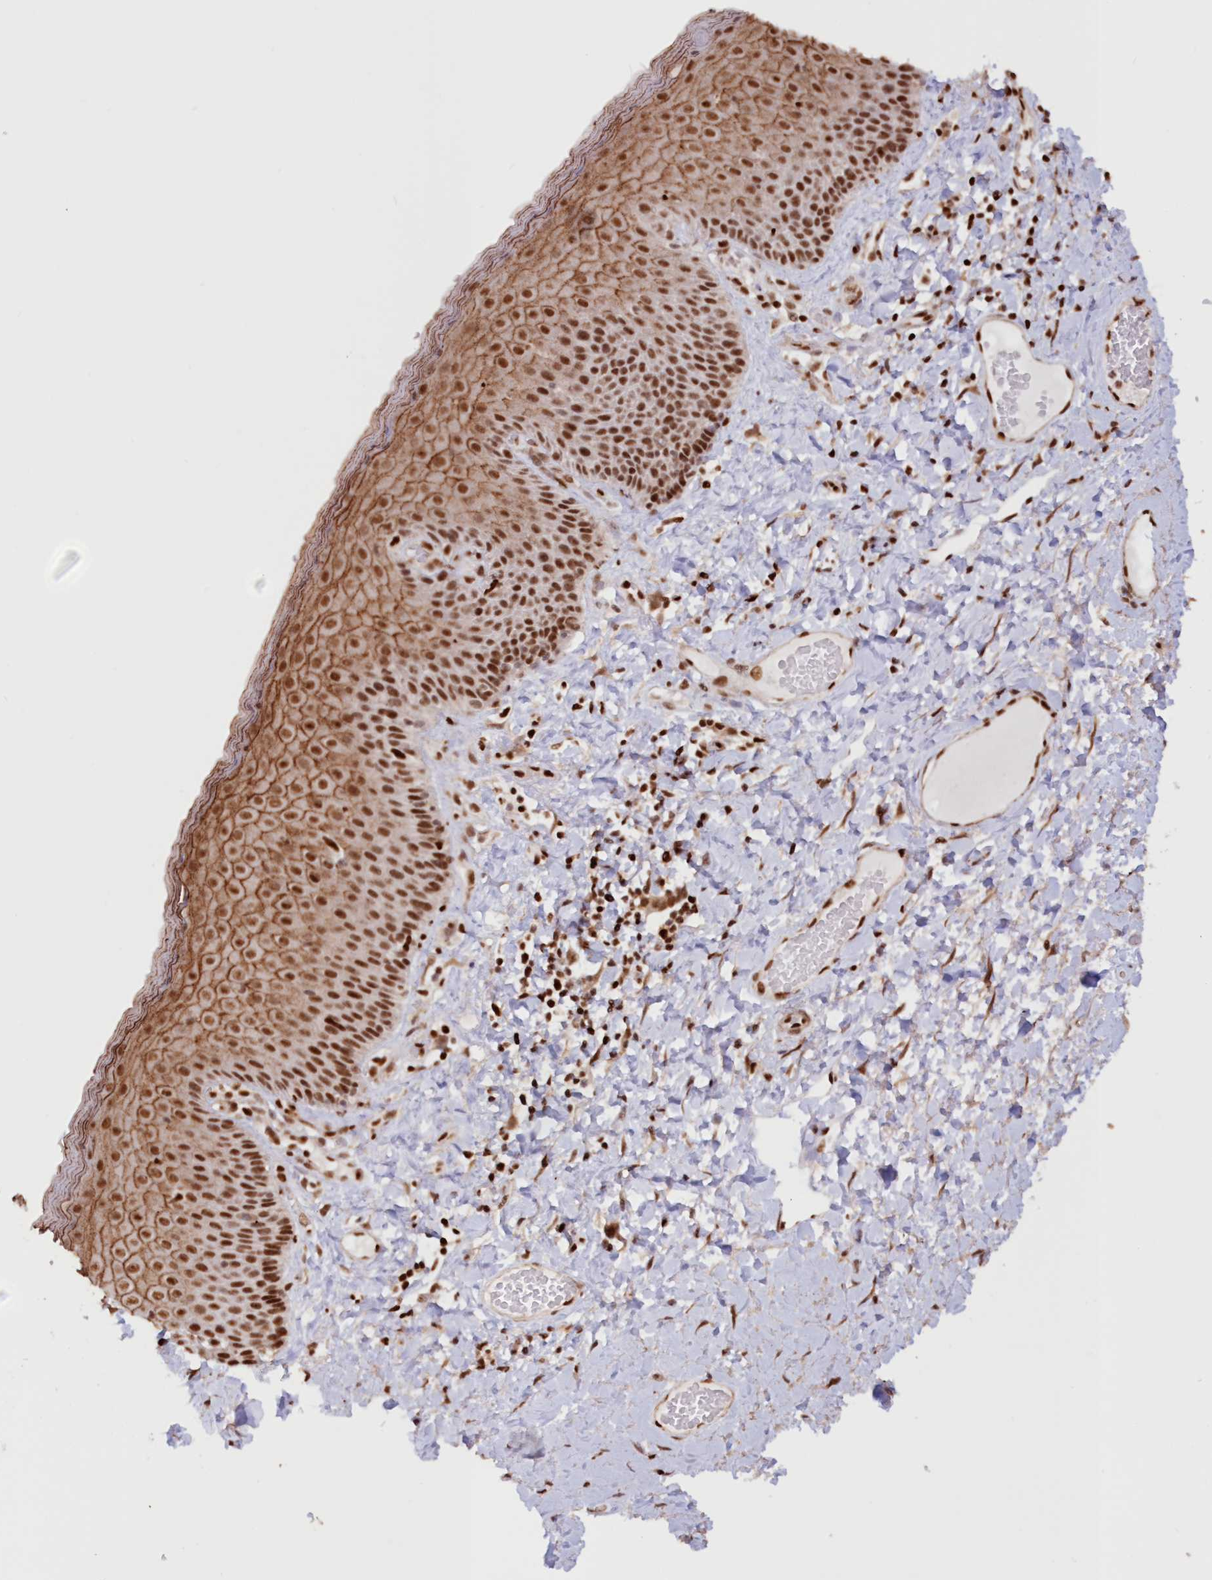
{"staining": {"intensity": "strong", "quantity": ">75%", "location": "cytoplasmic/membranous,nuclear"}, "tissue": "skin", "cell_type": "Epidermal cells", "image_type": "normal", "snomed": [{"axis": "morphology", "description": "Normal tissue, NOS"}, {"axis": "topography", "description": "Anal"}], "caption": "This photomicrograph exhibits IHC staining of benign human skin, with high strong cytoplasmic/membranous,nuclear expression in approximately >75% of epidermal cells.", "gene": "POLR2B", "patient": {"sex": "male", "age": 69}}